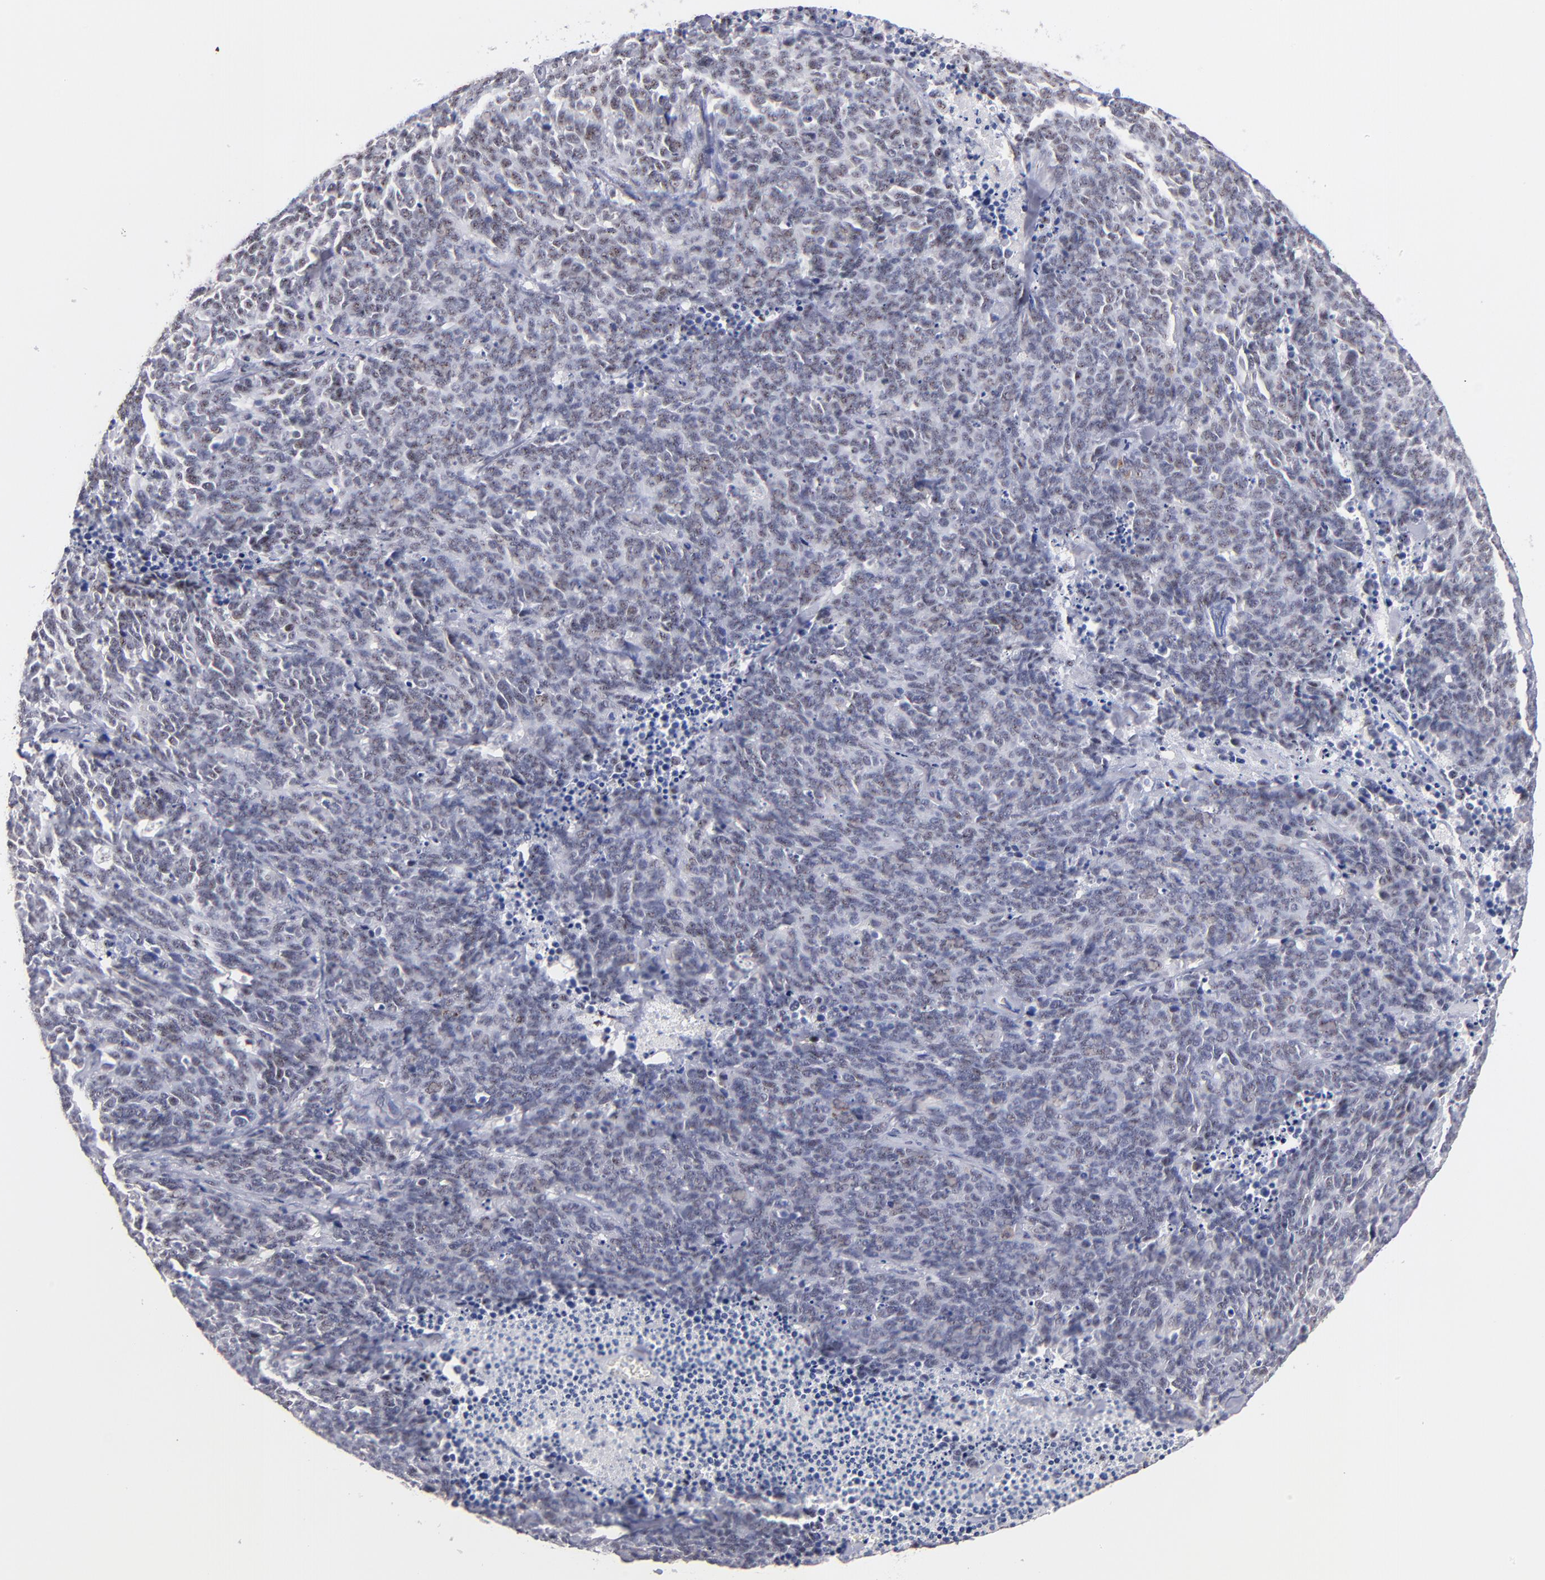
{"staining": {"intensity": "weak", "quantity": "25%-75%", "location": "nuclear"}, "tissue": "lung cancer", "cell_type": "Tumor cells", "image_type": "cancer", "snomed": [{"axis": "morphology", "description": "Neoplasm, malignant, NOS"}, {"axis": "topography", "description": "Lung"}], "caption": "Protein staining by IHC exhibits weak nuclear expression in about 25%-75% of tumor cells in malignant neoplasm (lung).", "gene": "RAF1", "patient": {"sex": "female", "age": 58}}